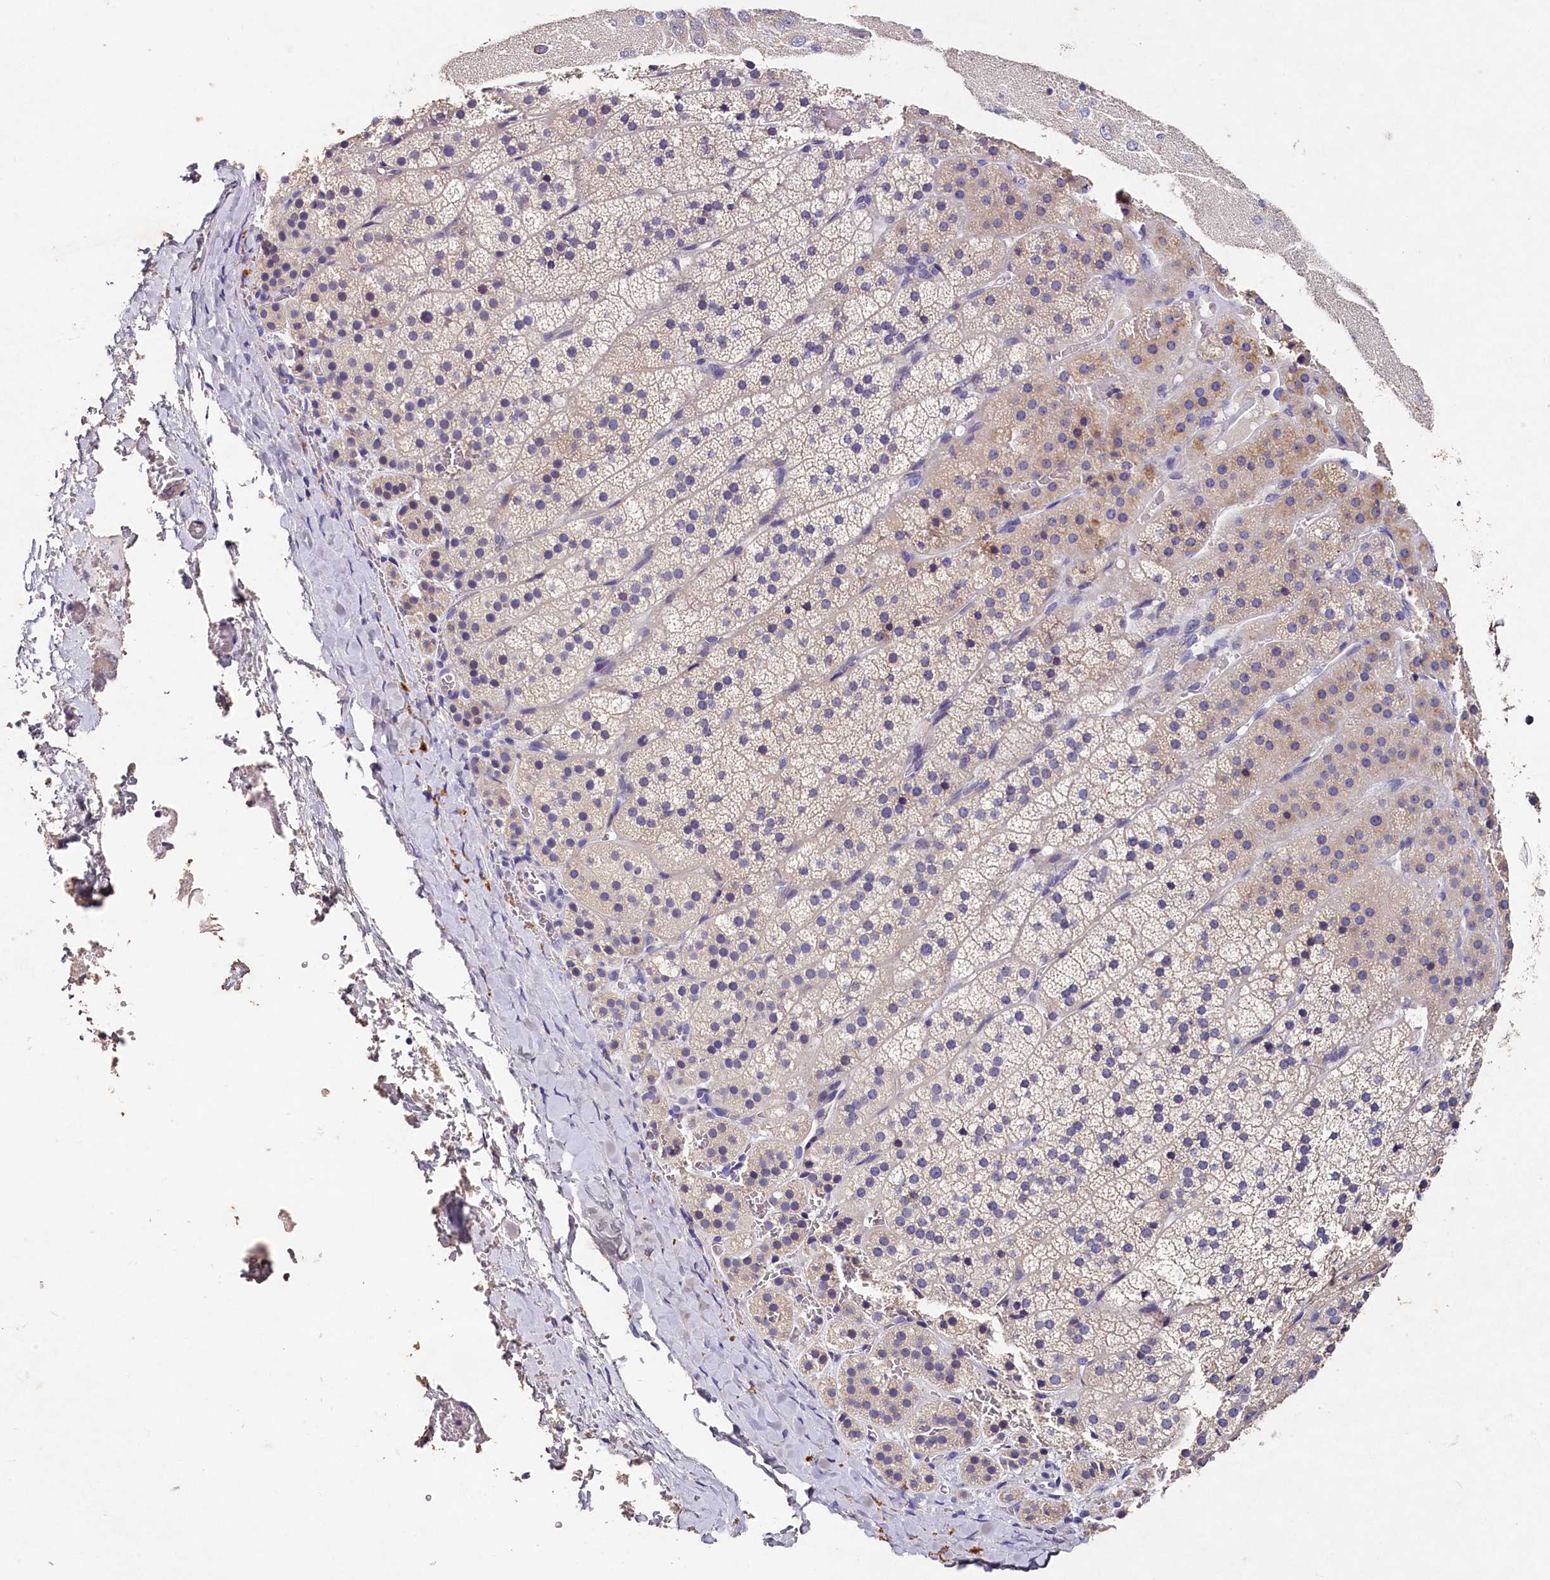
{"staining": {"intensity": "weak", "quantity": "<25%", "location": "cytoplasmic/membranous"}, "tissue": "adrenal gland", "cell_type": "Glandular cells", "image_type": "normal", "snomed": [{"axis": "morphology", "description": "Normal tissue, NOS"}, {"axis": "topography", "description": "Adrenal gland"}], "caption": "The immunohistochemistry (IHC) micrograph has no significant expression in glandular cells of adrenal gland. (DAB (3,3'-diaminobenzidine) immunohistochemistry, high magnification).", "gene": "ST7L", "patient": {"sex": "female", "age": 44}}